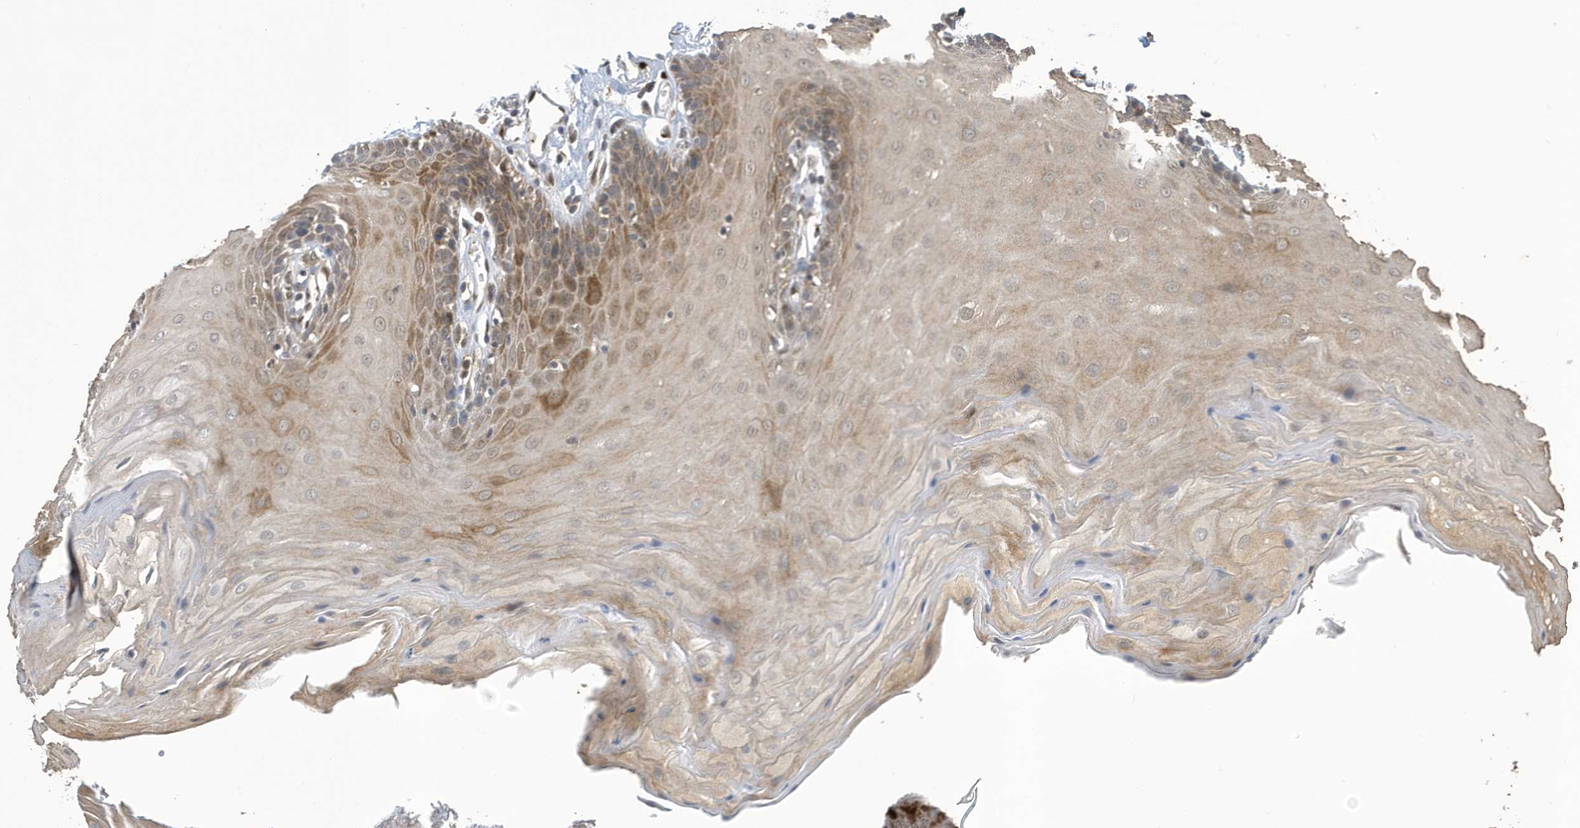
{"staining": {"intensity": "moderate", "quantity": "<25%", "location": "cytoplasmic/membranous,nuclear"}, "tissue": "oral mucosa", "cell_type": "Squamous epithelial cells", "image_type": "normal", "snomed": [{"axis": "morphology", "description": "Normal tissue, NOS"}, {"axis": "morphology", "description": "Squamous cell carcinoma, NOS"}, {"axis": "topography", "description": "Skeletal muscle"}, {"axis": "topography", "description": "Oral tissue"}, {"axis": "topography", "description": "Salivary gland"}, {"axis": "topography", "description": "Head-Neck"}], "caption": "This histopathology image exhibits benign oral mucosa stained with IHC to label a protein in brown. The cytoplasmic/membranous,nuclear of squamous epithelial cells show moderate positivity for the protein. Nuclei are counter-stained blue.", "gene": "NCOA7", "patient": {"sex": "male", "age": 54}}